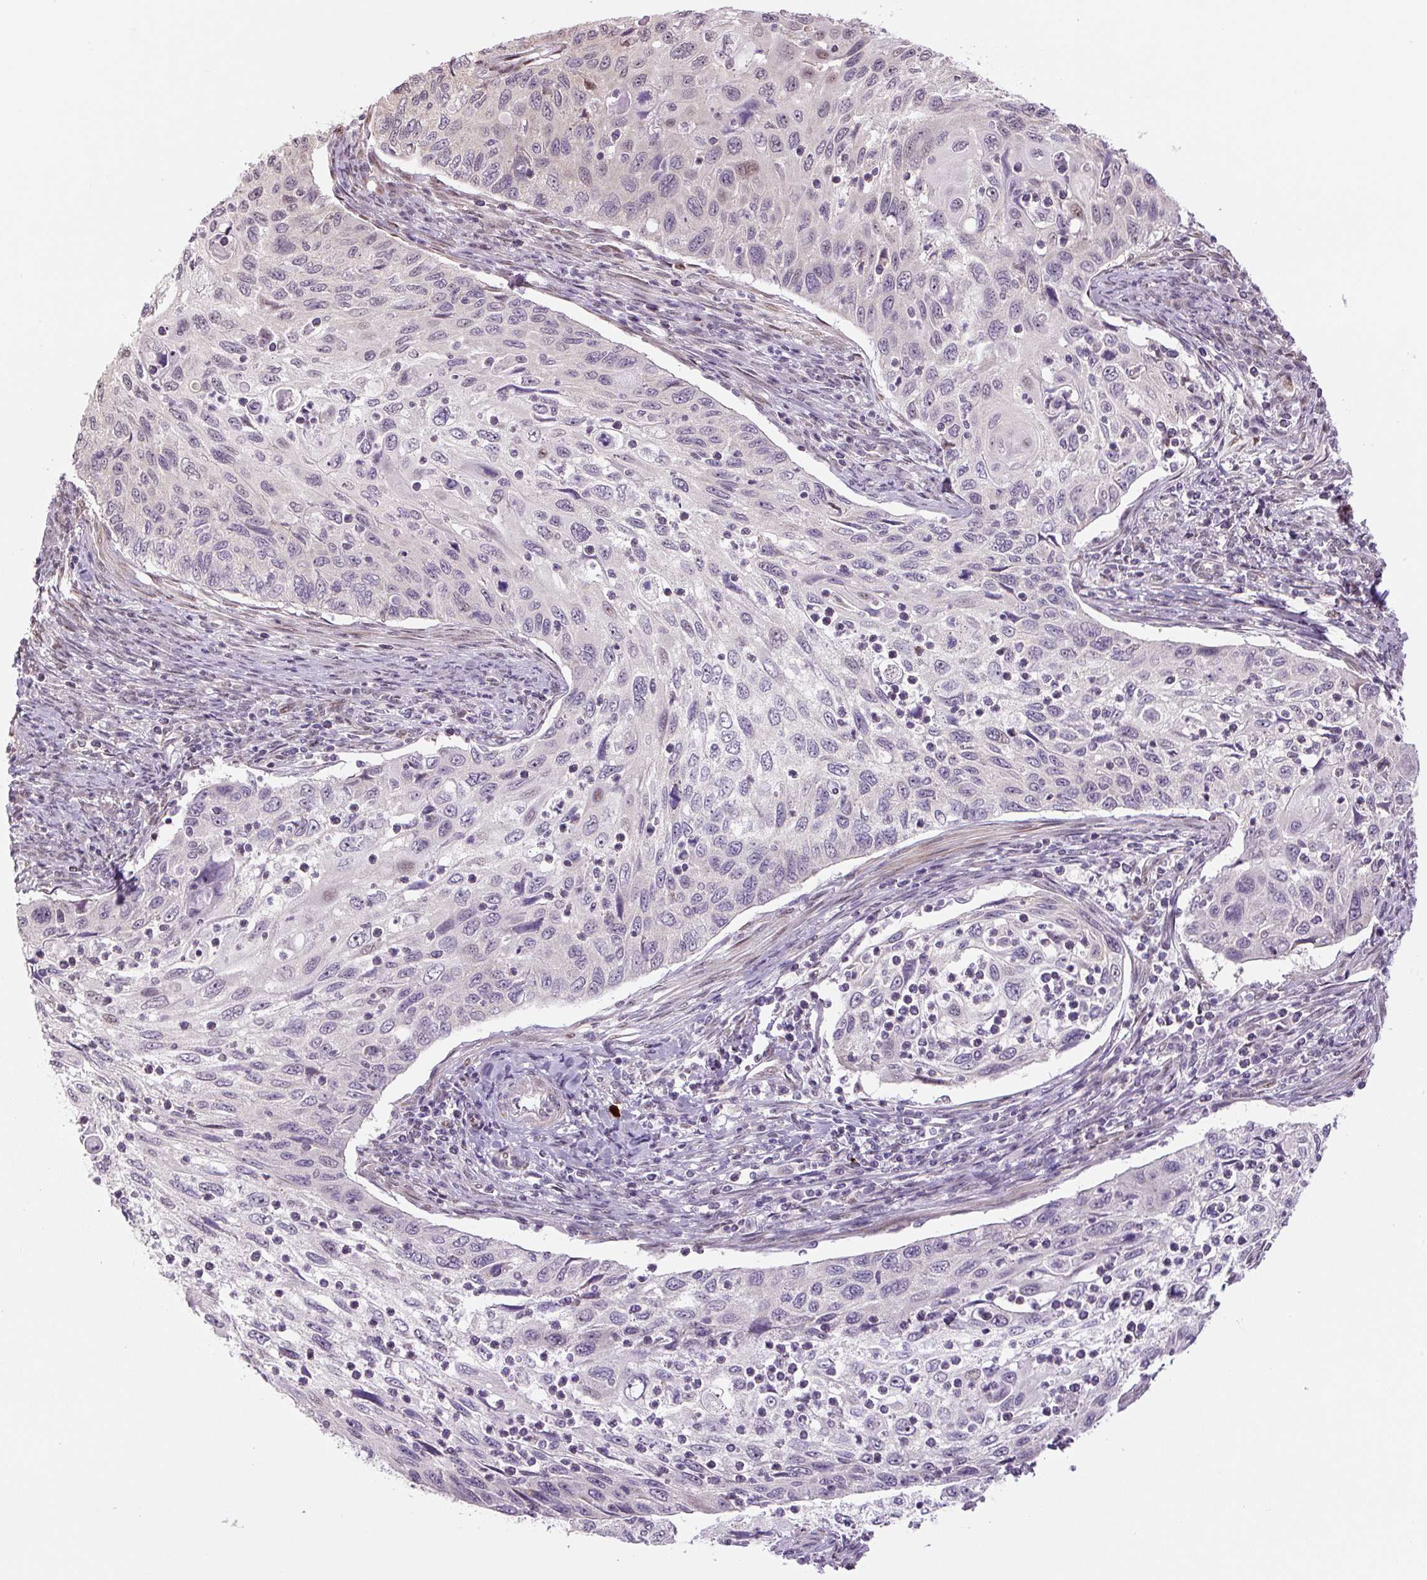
{"staining": {"intensity": "negative", "quantity": "none", "location": "none"}, "tissue": "cervical cancer", "cell_type": "Tumor cells", "image_type": "cancer", "snomed": [{"axis": "morphology", "description": "Squamous cell carcinoma, NOS"}, {"axis": "topography", "description": "Cervix"}], "caption": "High power microscopy image of an immunohistochemistry (IHC) histopathology image of cervical squamous cell carcinoma, revealing no significant expression in tumor cells.", "gene": "TCFL5", "patient": {"sex": "female", "age": 70}}